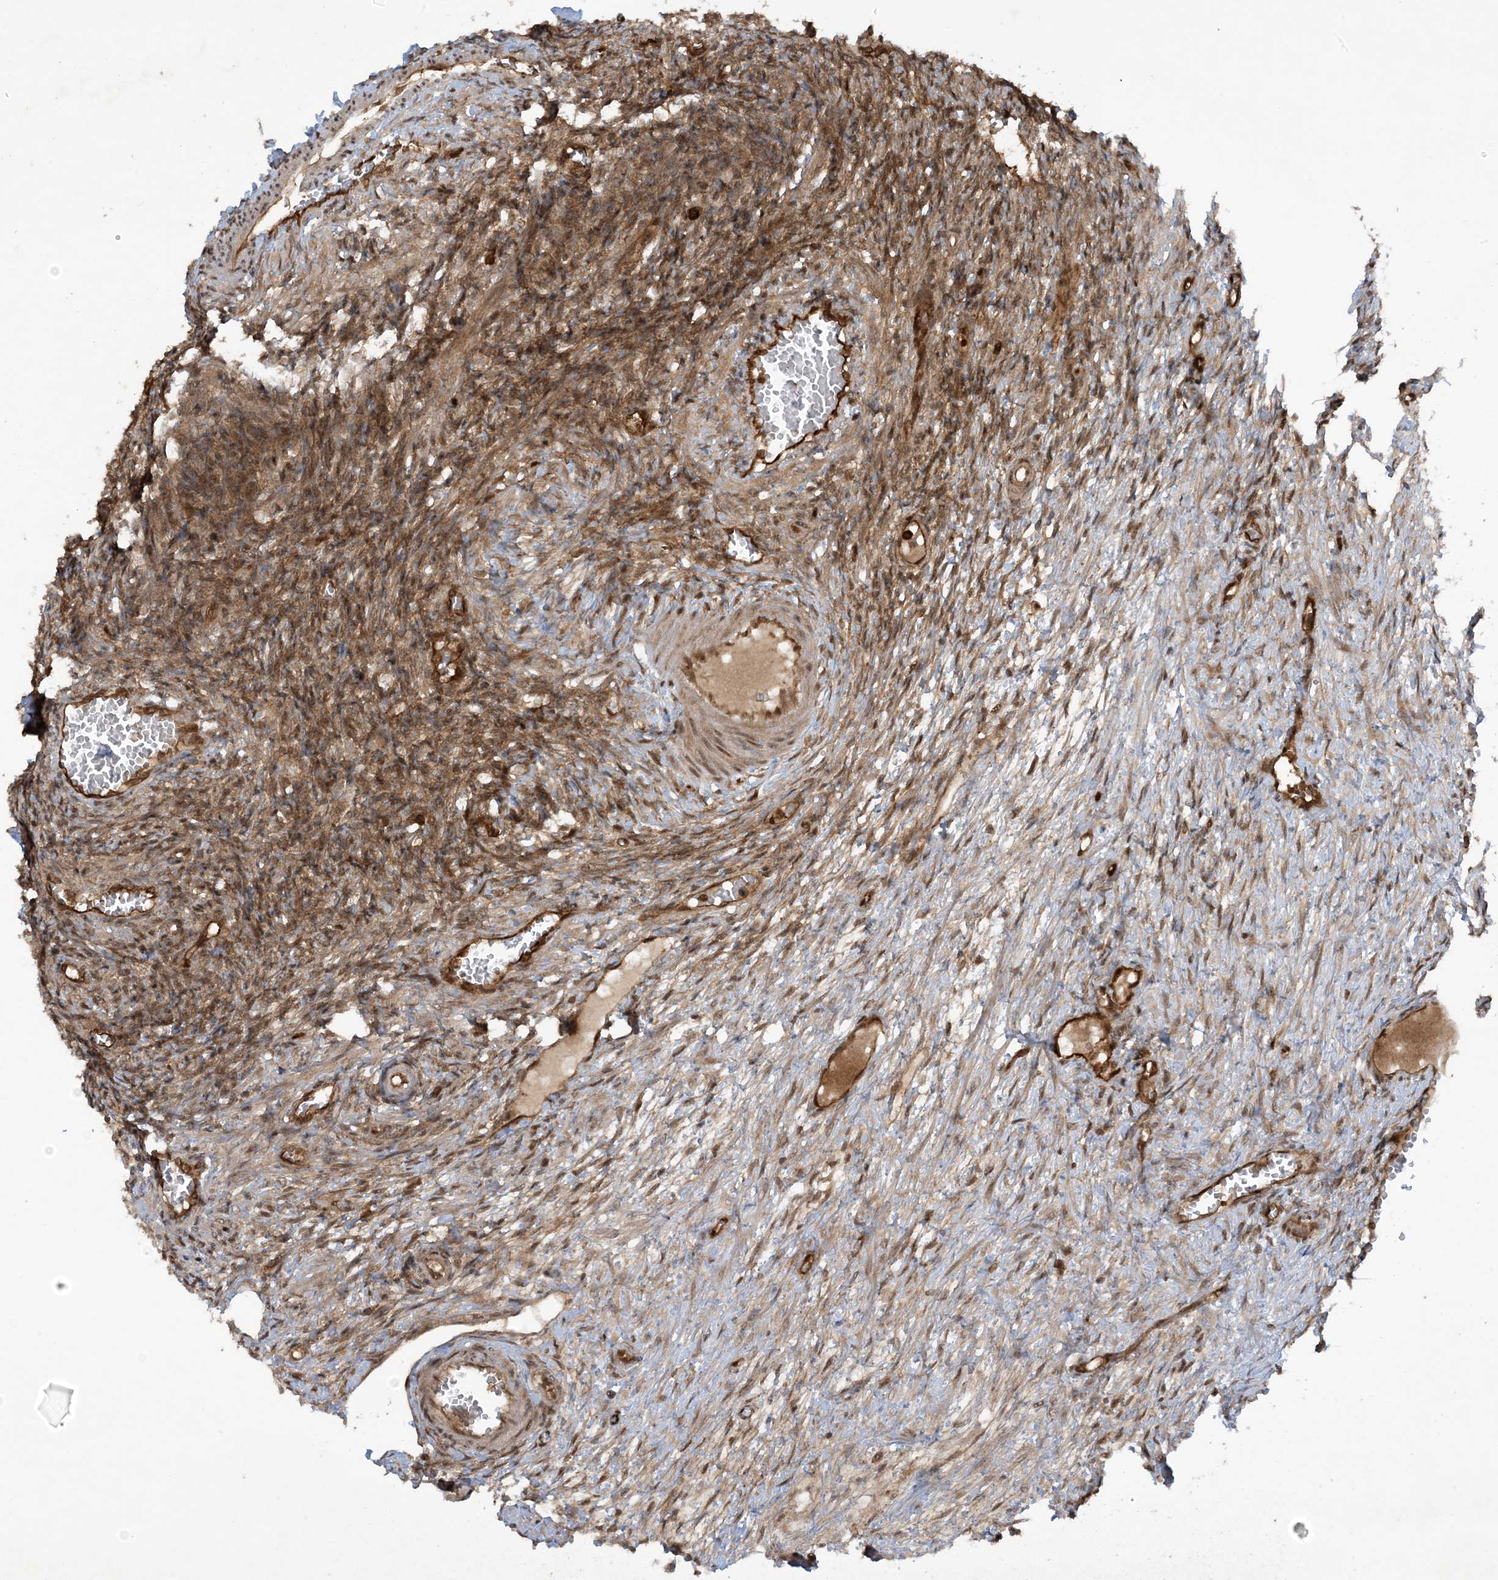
{"staining": {"intensity": "moderate", "quantity": ">75%", "location": "cytoplasmic/membranous"}, "tissue": "ovary", "cell_type": "Ovarian stroma cells", "image_type": "normal", "snomed": [{"axis": "morphology", "description": "Normal tissue, NOS"}, {"axis": "topography", "description": "Ovary"}], "caption": "Immunohistochemistry of normal human ovary displays medium levels of moderate cytoplasmic/membranous staining in about >75% of ovarian stroma cells.", "gene": "CERT1", "patient": {"sex": "female", "age": 27}}